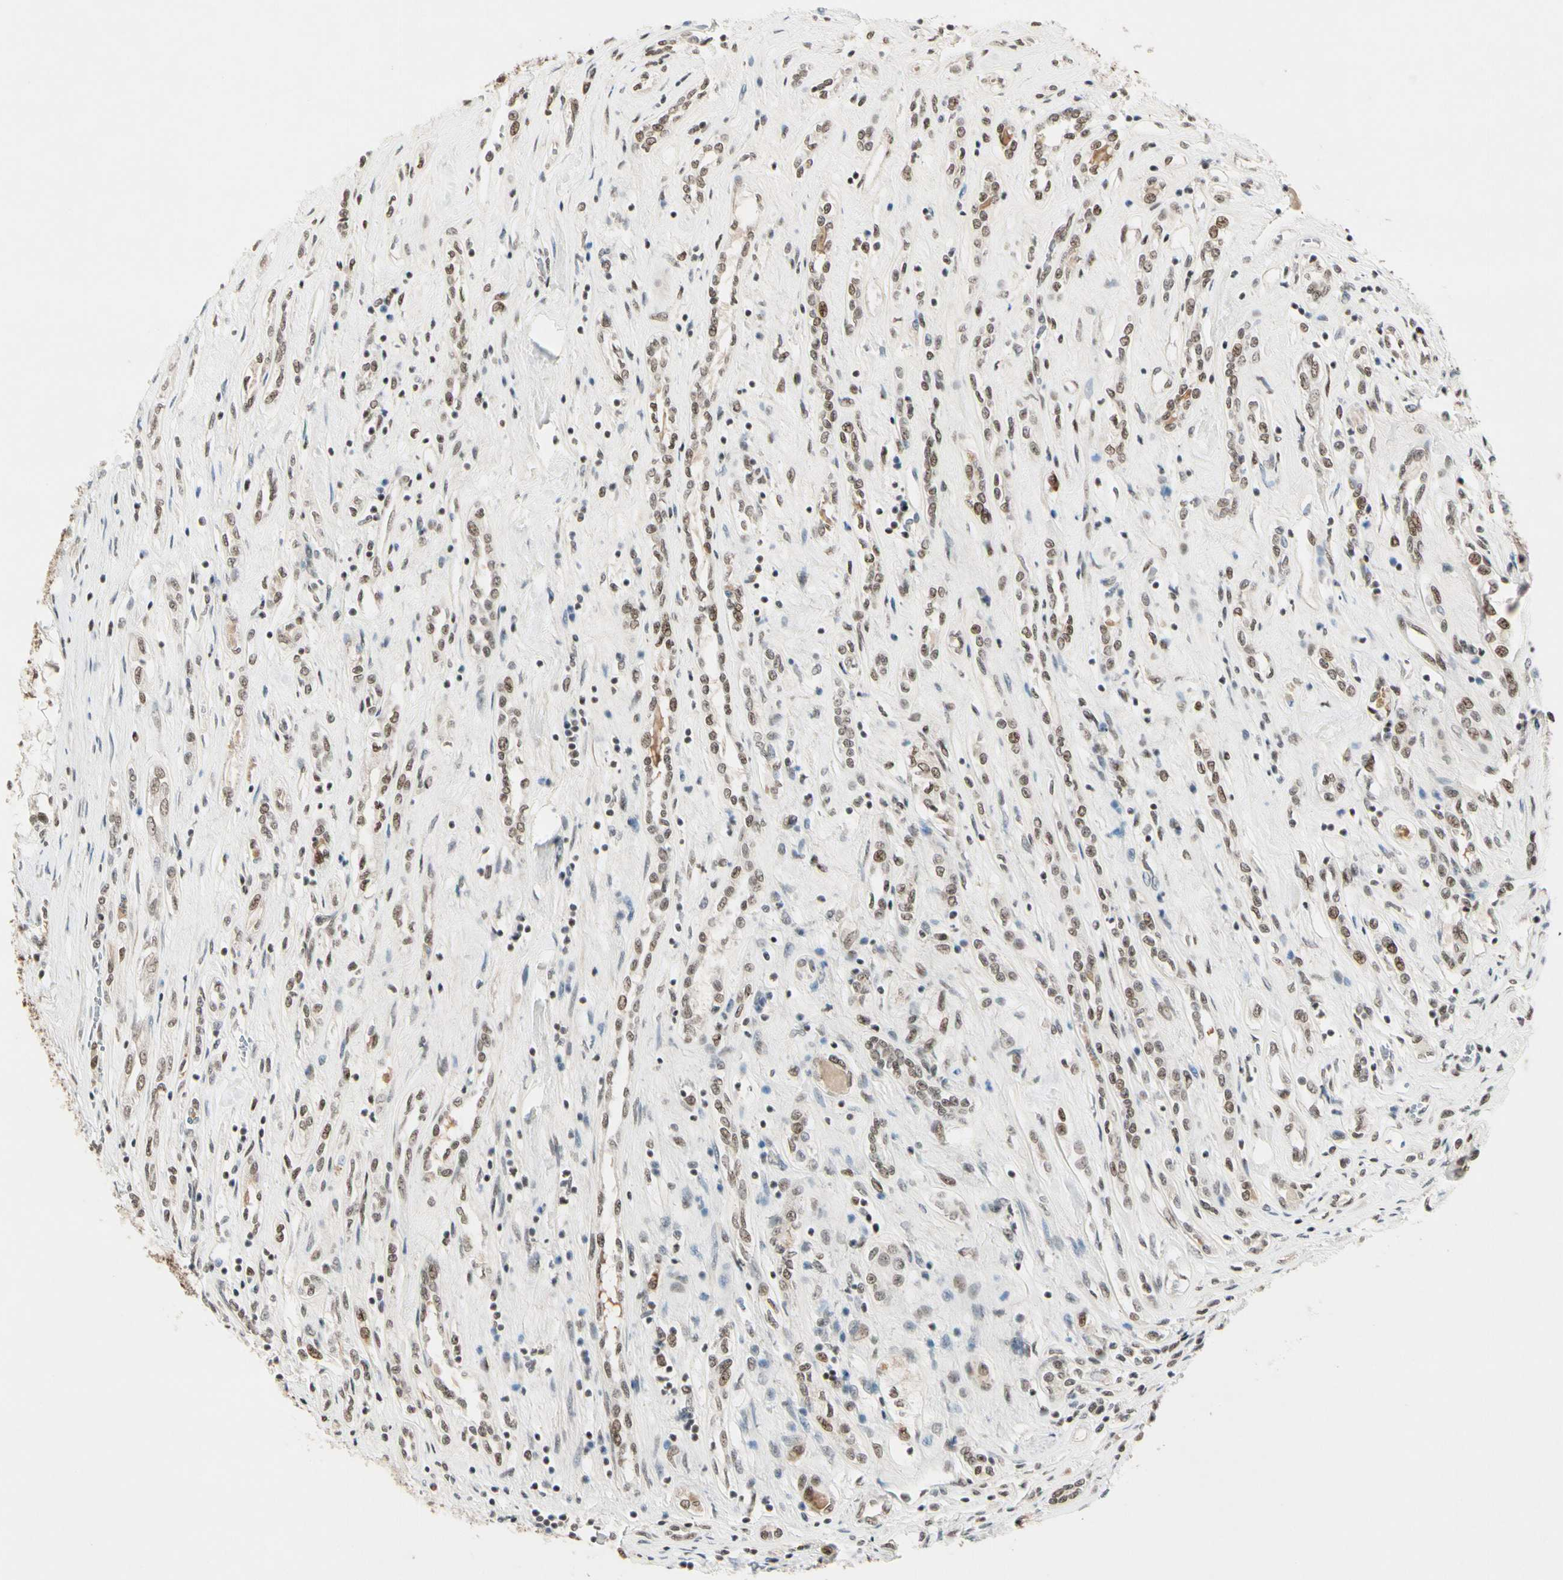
{"staining": {"intensity": "weak", "quantity": ">75%", "location": "nuclear"}, "tissue": "renal cancer", "cell_type": "Tumor cells", "image_type": "cancer", "snomed": [{"axis": "morphology", "description": "Adenocarcinoma, NOS"}, {"axis": "topography", "description": "Kidney"}], "caption": "Immunohistochemical staining of renal adenocarcinoma displays low levels of weak nuclear expression in approximately >75% of tumor cells.", "gene": "CHAMP1", "patient": {"sex": "female", "age": 70}}